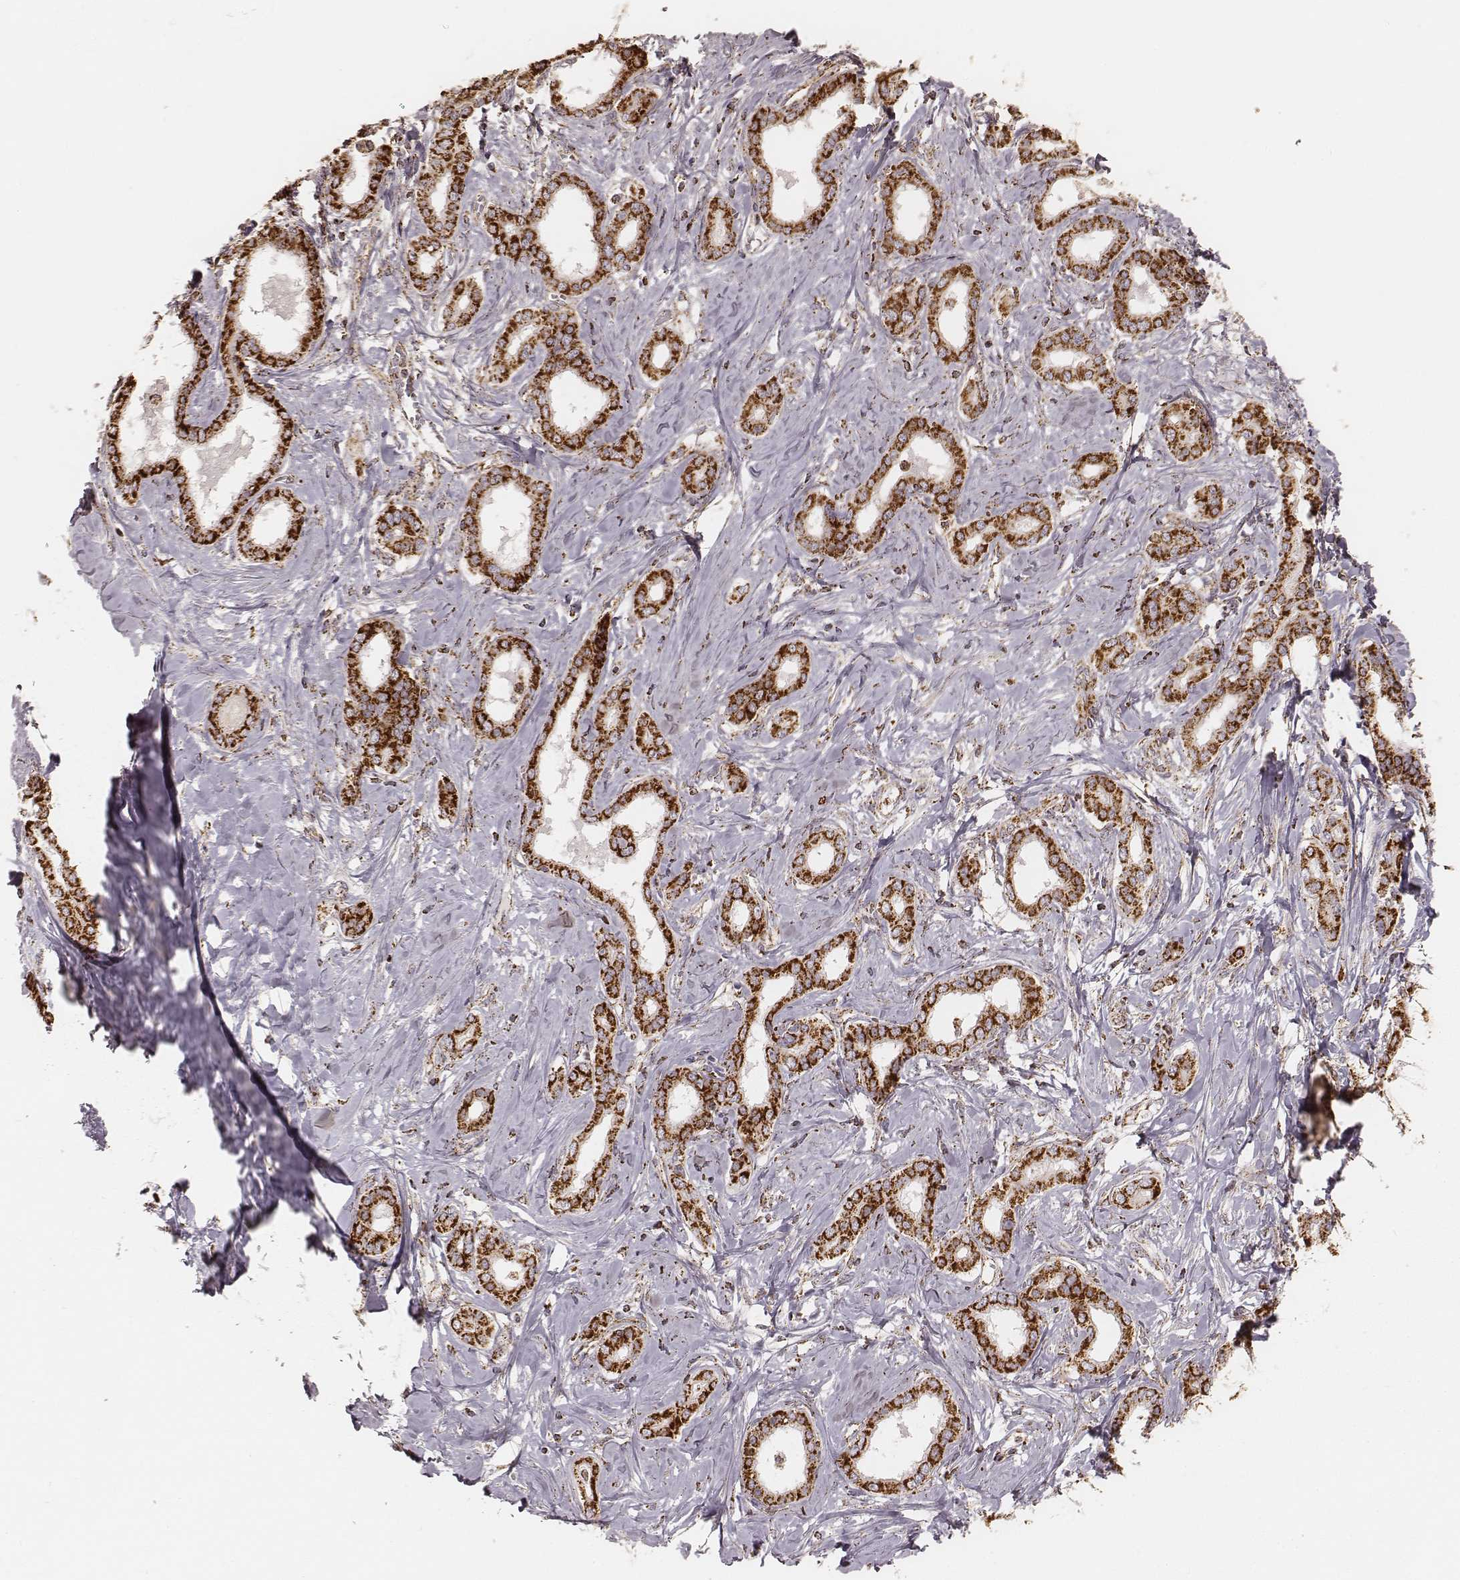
{"staining": {"intensity": "strong", "quantity": ">75%", "location": "cytoplasmic/membranous"}, "tissue": "liver cancer", "cell_type": "Tumor cells", "image_type": "cancer", "snomed": [{"axis": "morphology", "description": "Cholangiocarcinoma"}, {"axis": "topography", "description": "Liver"}], "caption": "Immunohistochemical staining of liver cancer demonstrates strong cytoplasmic/membranous protein positivity in approximately >75% of tumor cells. Immunohistochemistry stains the protein of interest in brown and the nuclei are stained blue.", "gene": "CS", "patient": {"sex": "female", "age": 47}}